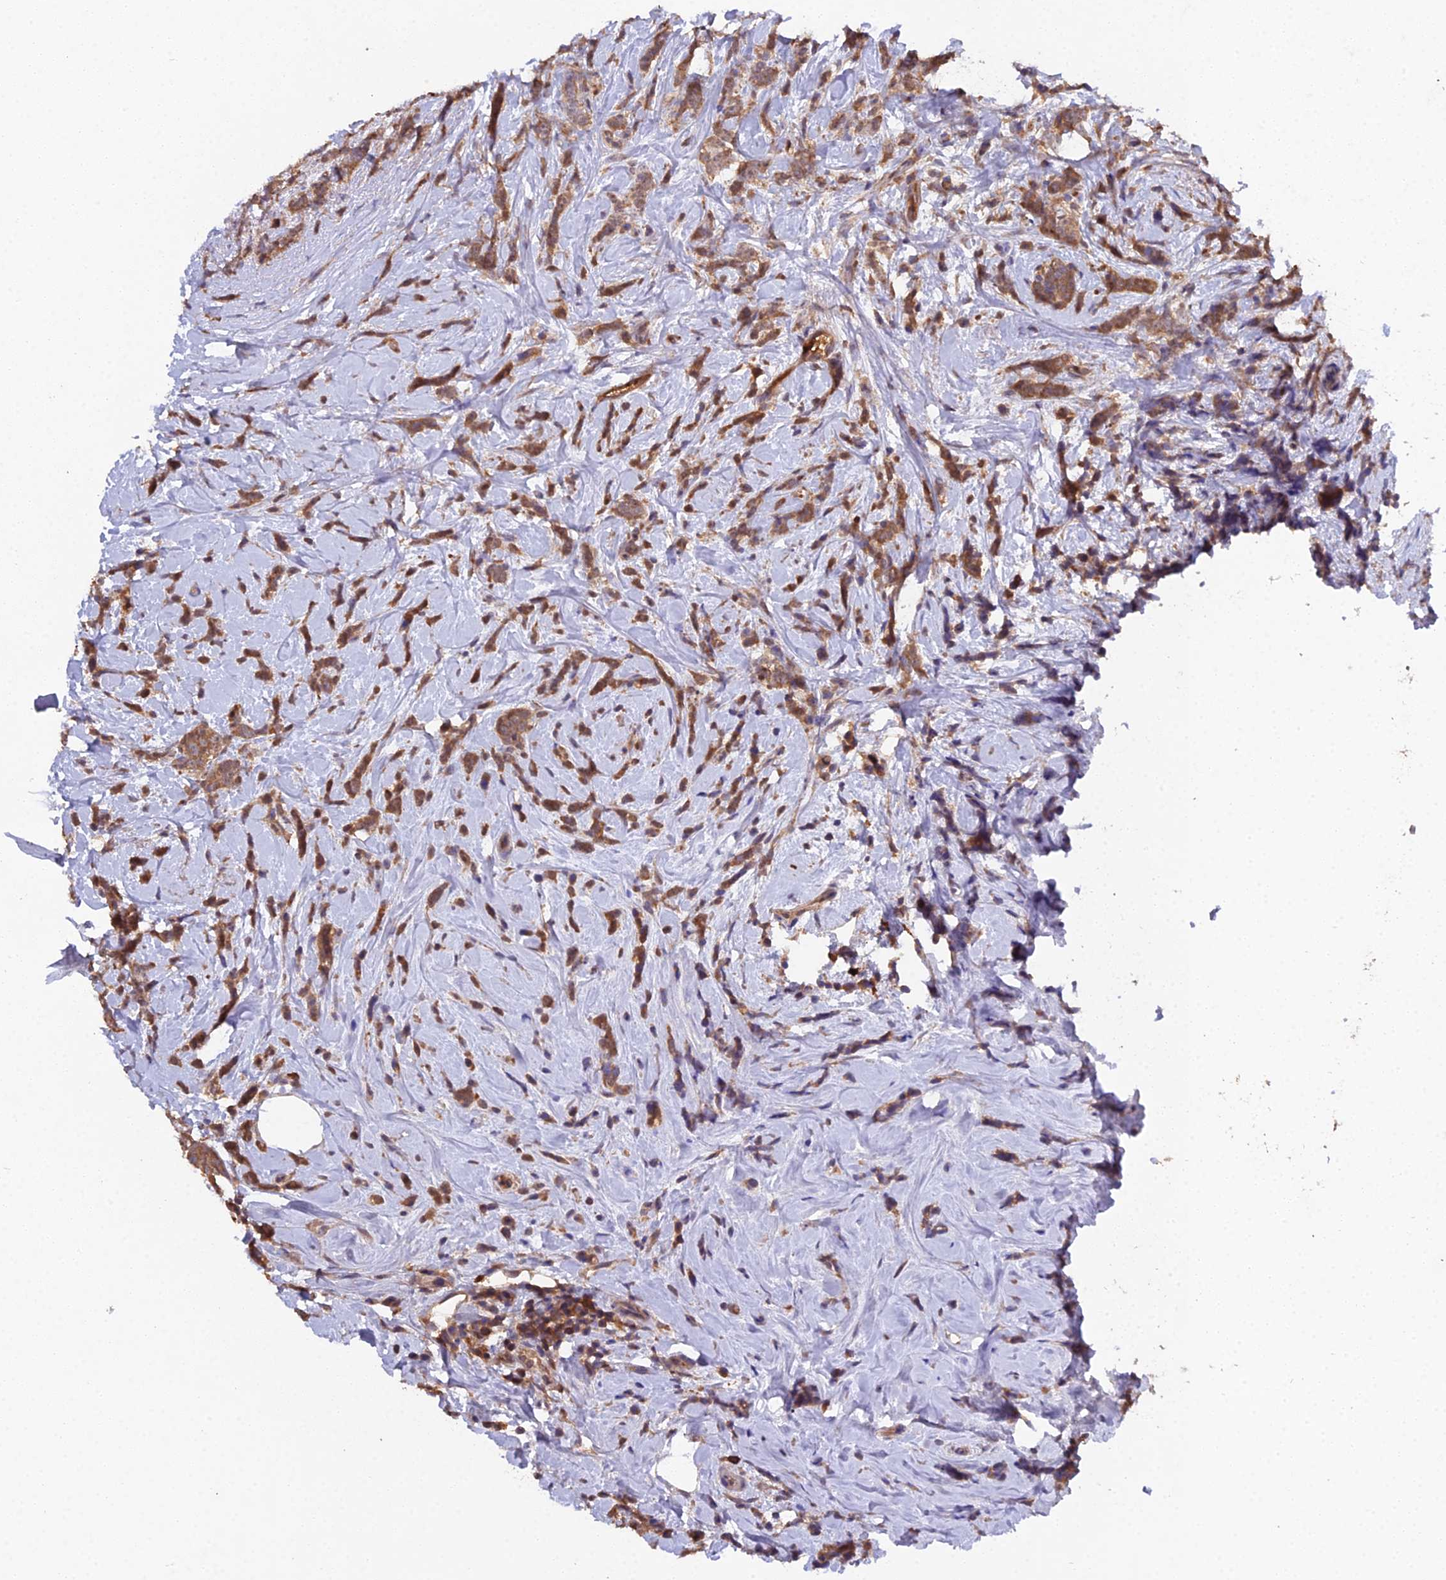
{"staining": {"intensity": "moderate", "quantity": ">75%", "location": "cytoplasmic/membranous"}, "tissue": "breast cancer", "cell_type": "Tumor cells", "image_type": "cancer", "snomed": [{"axis": "morphology", "description": "Lobular carcinoma"}, {"axis": "topography", "description": "Breast"}], "caption": "Protein expression analysis of human lobular carcinoma (breast) reveals moderate cytoplasmic/membranous staining in about >75% of tumor cells.", "gene": "TMEM258", "patient": {"sex": "female", "age": 58}}